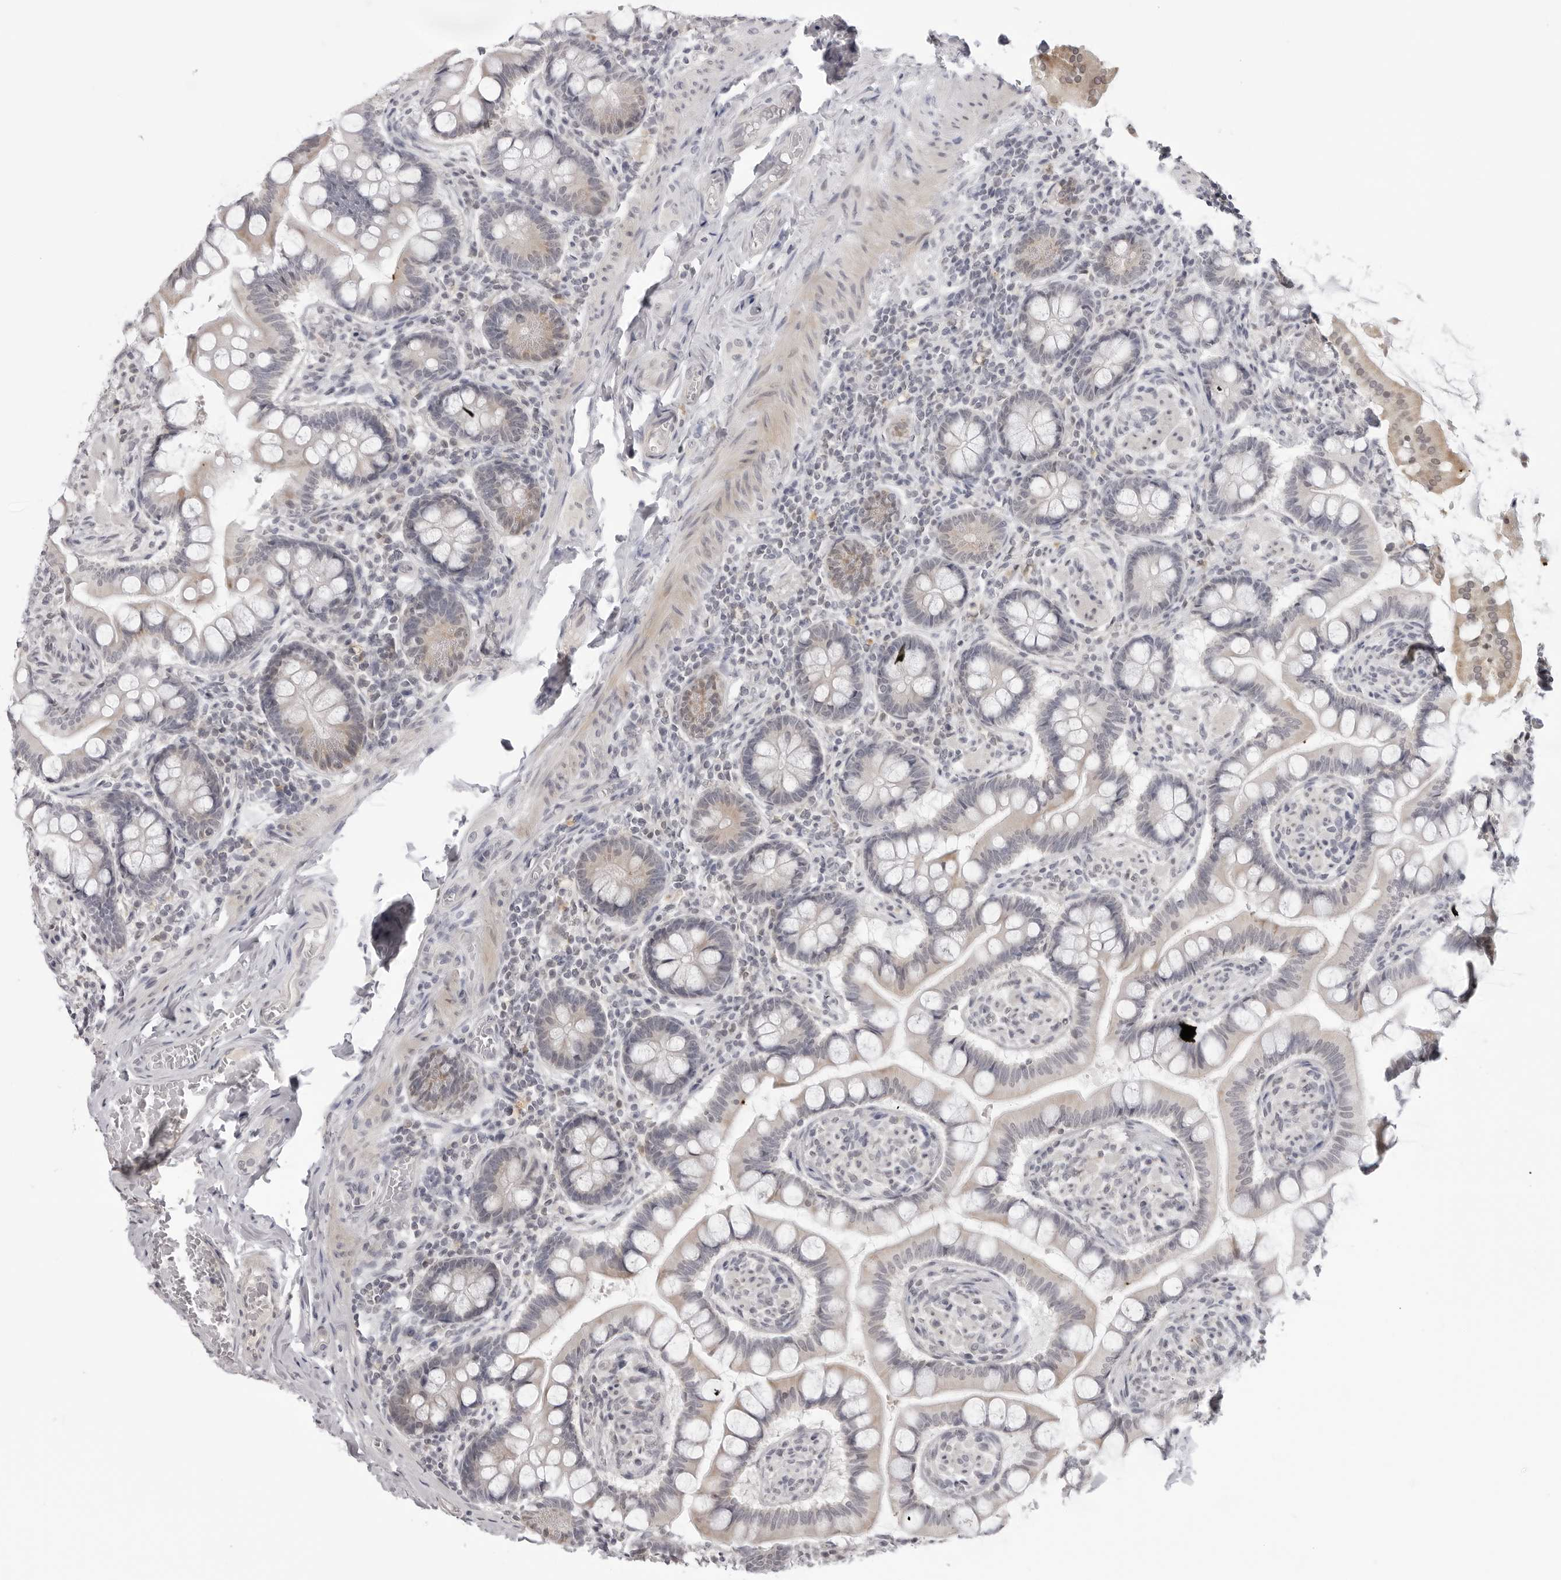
{"staining": {"intensity": "weak", "quantity": "<25%", "location": "cytoplasmic/membranous"}, "tissue": "small intestine", "cell_type": "Glandular cells", "image_type": "normal", "snomed": [{"axis": "morphology", "description": "Normal tissue, NOS"}, {"axis": "topography", "description": "Small intestine"}], "caption": "IHC photomicrograph of unremarkable small intestine stained for a protein (brown), which reveals no staining in glandular cells.", "gene": "ACP6", "patient": {"sex": "male", "age": 41}}